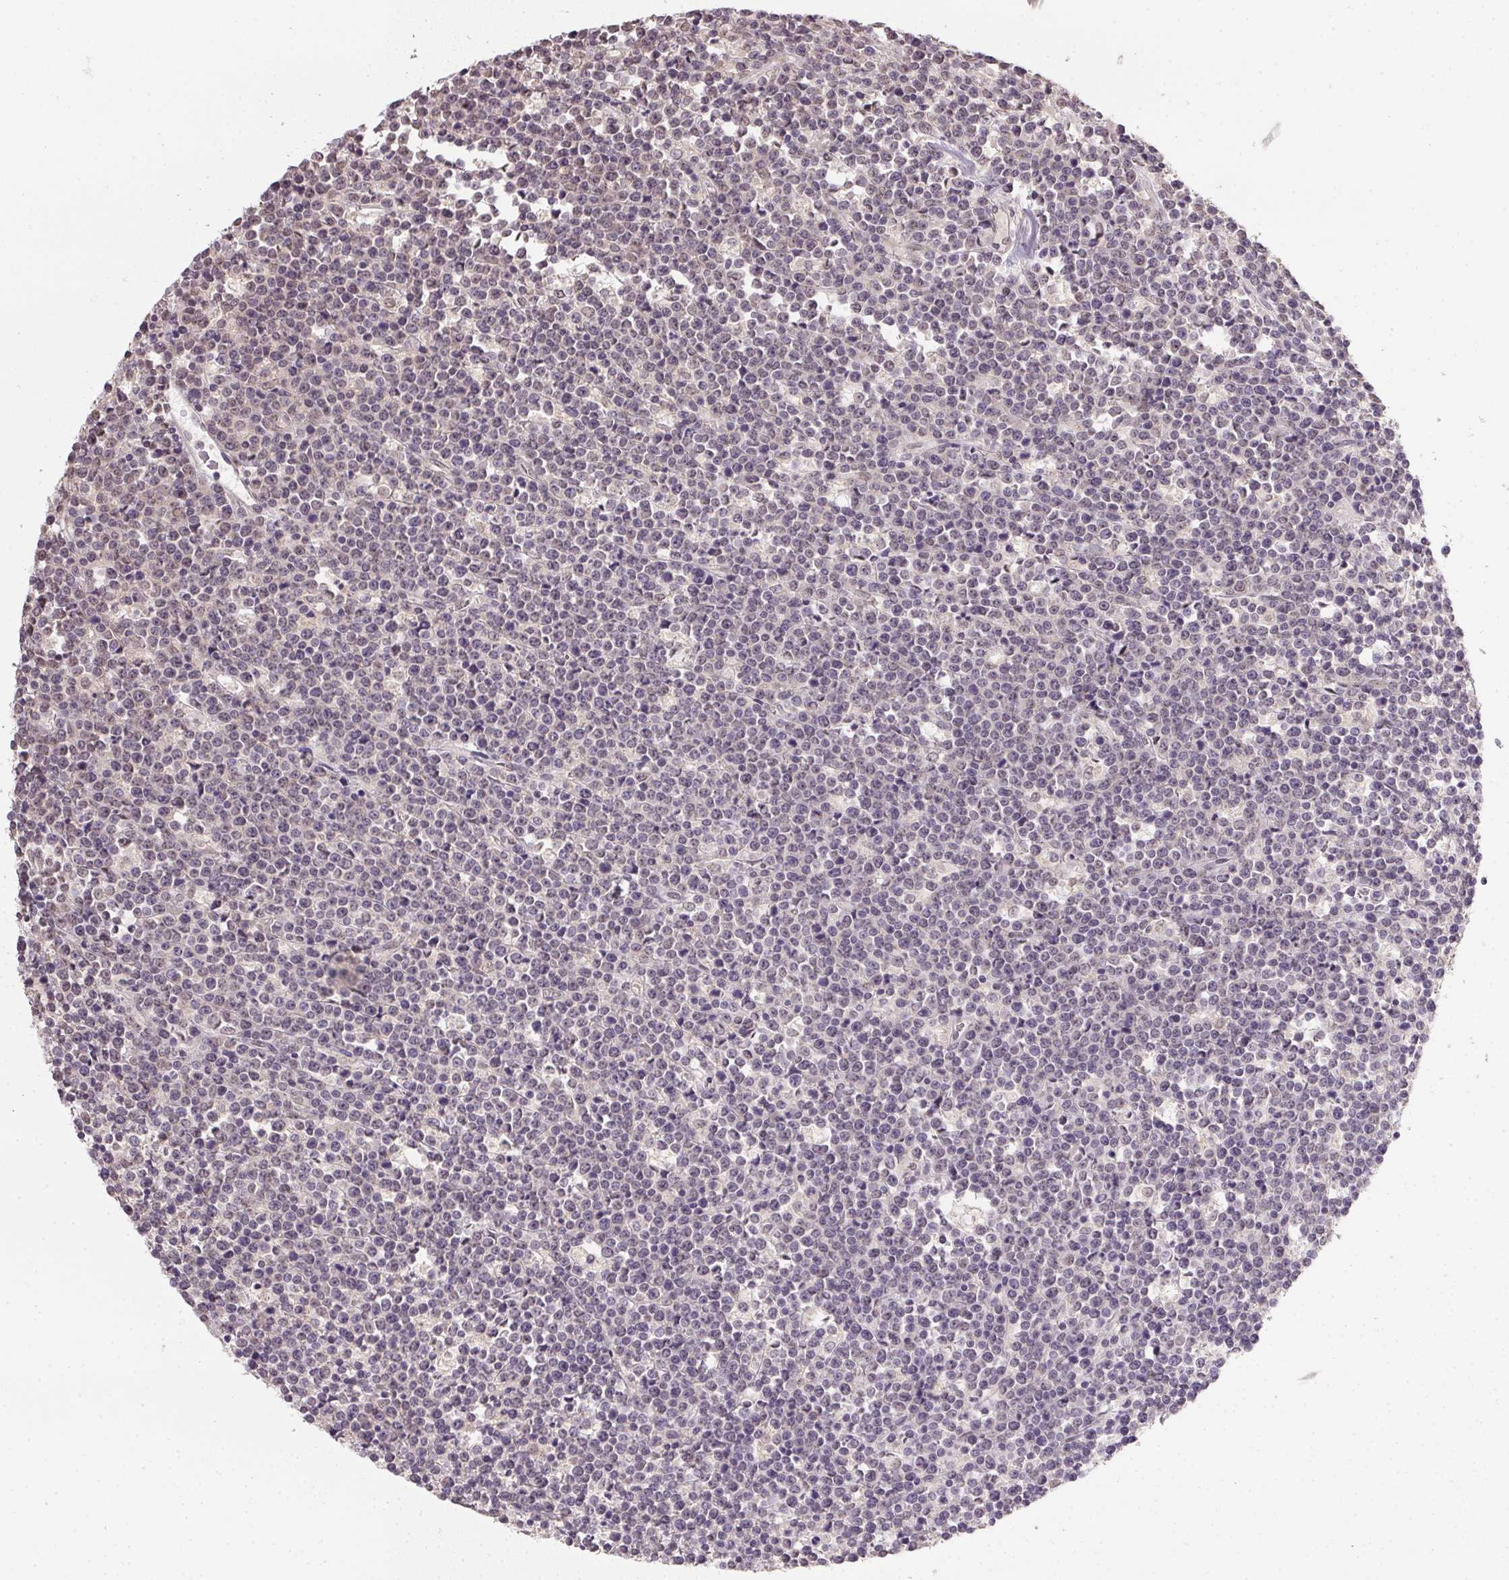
{"staining": {"intensity": "weak", "quantity": "<25%", "location": "cytoplasmic/membranous"}, "tissue": "lymphoma", "cell_type": "Tumor cells", "image_type": "cancer", "snomed": [{"axis": "morphology", "description": "Malignant lymphoma, non-Hodgkin's type, High grade"}, {"axis": "topography", "description": "Ovary"}], "caption": "Immunohistochemistry histopathology image of lymphoma stained for a protein (brown), which demonstrates no positivity in tumor cells.", "gene": "PPP4R4", "patient": {"sex": "female", "age": 56}}